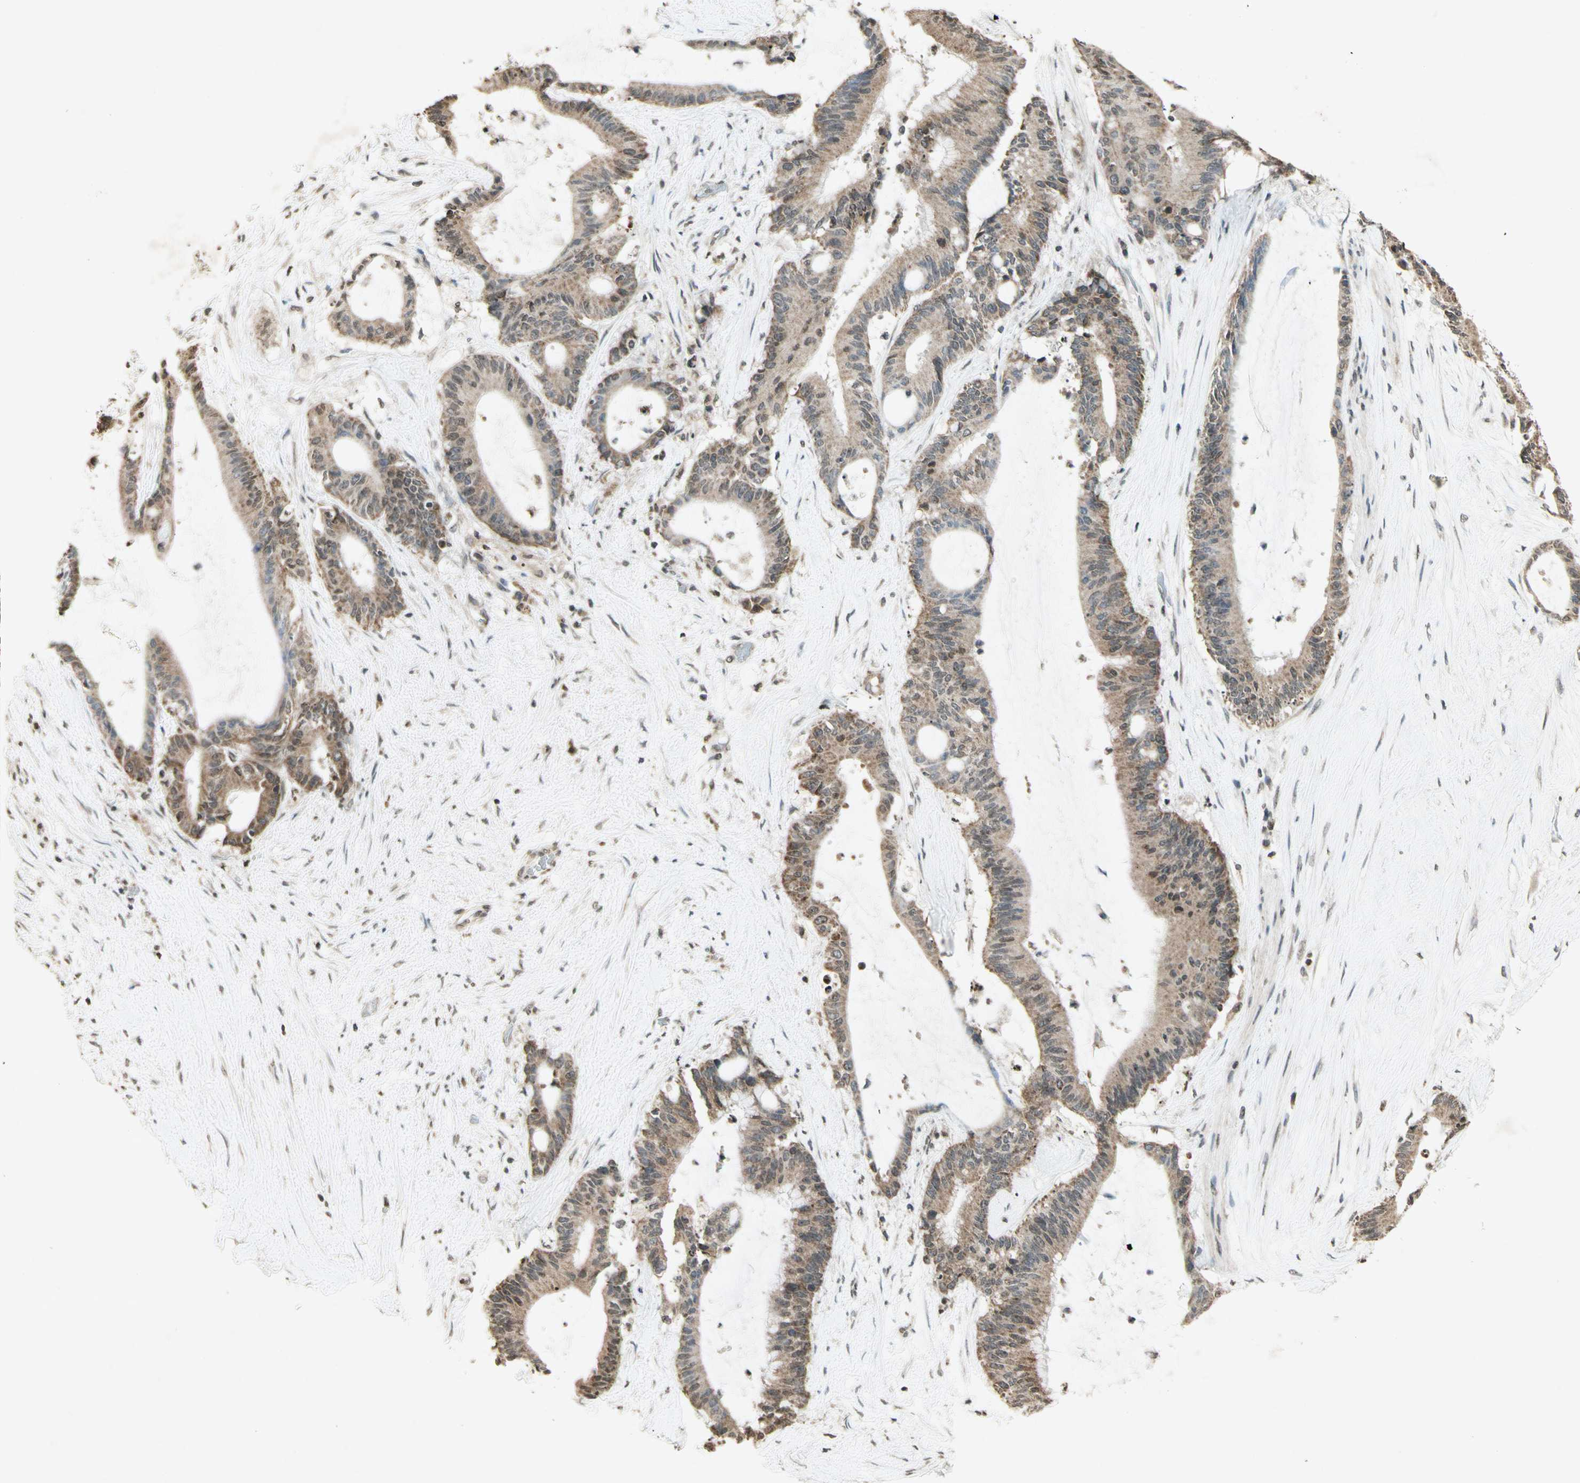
{"staining": {"intensity": "weak", "quantity": ">75%", "location": "cytoplasmic/membranous"}, "tissue": "liver cancer", "cell_type": "Tumor cells", "image_type": "cancer", "snomed": [{"axis": "morphology", "description": "Cholangiocarcinoma"}, {"axis": "topography", "description": "Liver"}], "caption": "Liver cancer (cholangiocarcinoma) stained with a brown dye reveals weak cytoplasmic/membranous positive expression in approximately >75% of tumor cells.", "gene": "CCNI", "patient": {"sex": "female", "age": 73}}